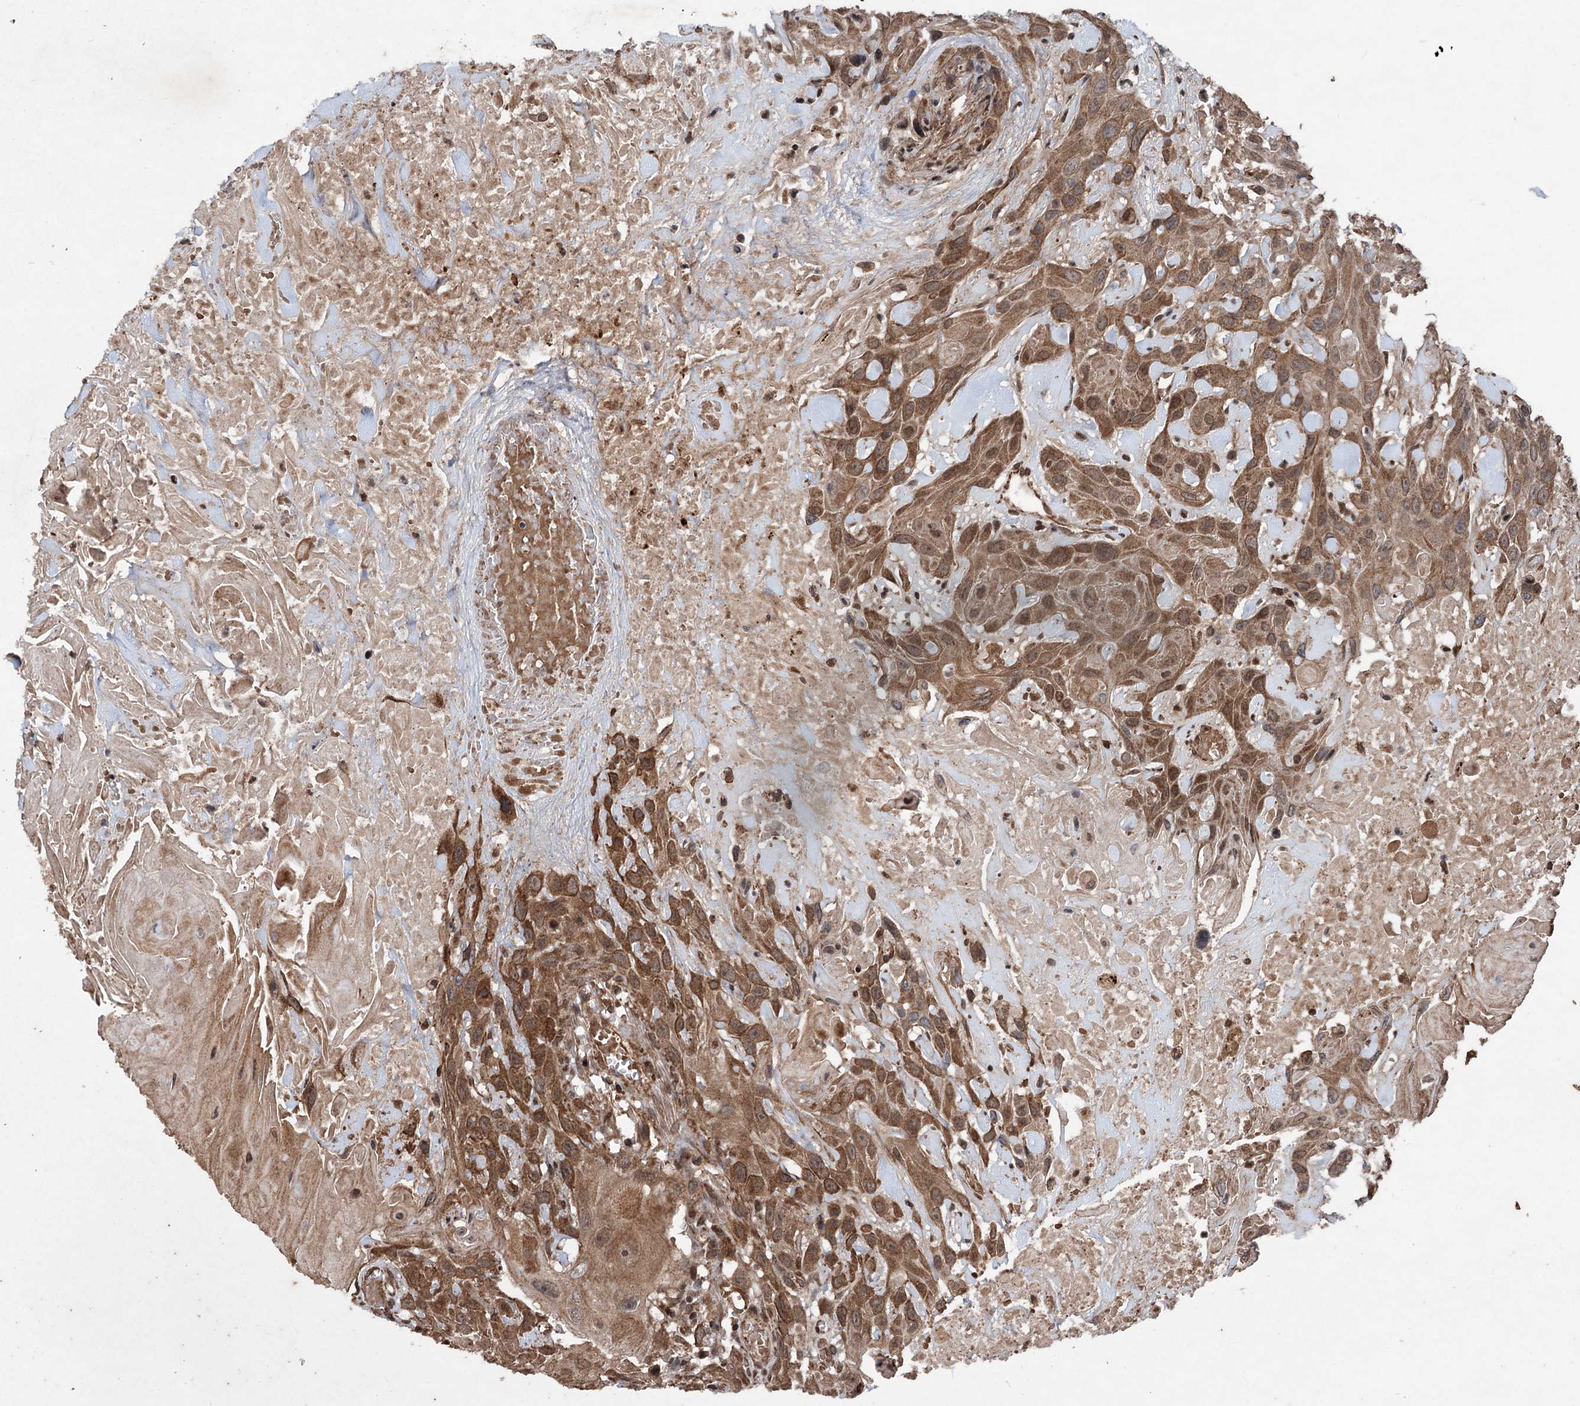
{"staining": {"intensity": "moderate", "quantity": ">75%", "location": "cytoplasmic/membranous,nuclear"}, "tissue": "head and neck cancer", "cell_type": "Tumor cells", "image_type": "cancer", "snomed": [{"axis": "morphology", "description": "Squamous cell carcinoma, NOS"}, {"axis": "topography", "description": "Head-Neck"}], "caption": "Immunohistochemistry image of human head and neck squamous cell carcinoma stained for a protein (brown), which displays medium levels of moderate cytoplasmic/membranous and nuclear expression in approximately >75% of tumor cells.", "gene": "EYA4", "patient": {"sex": "male", "age": 81}}